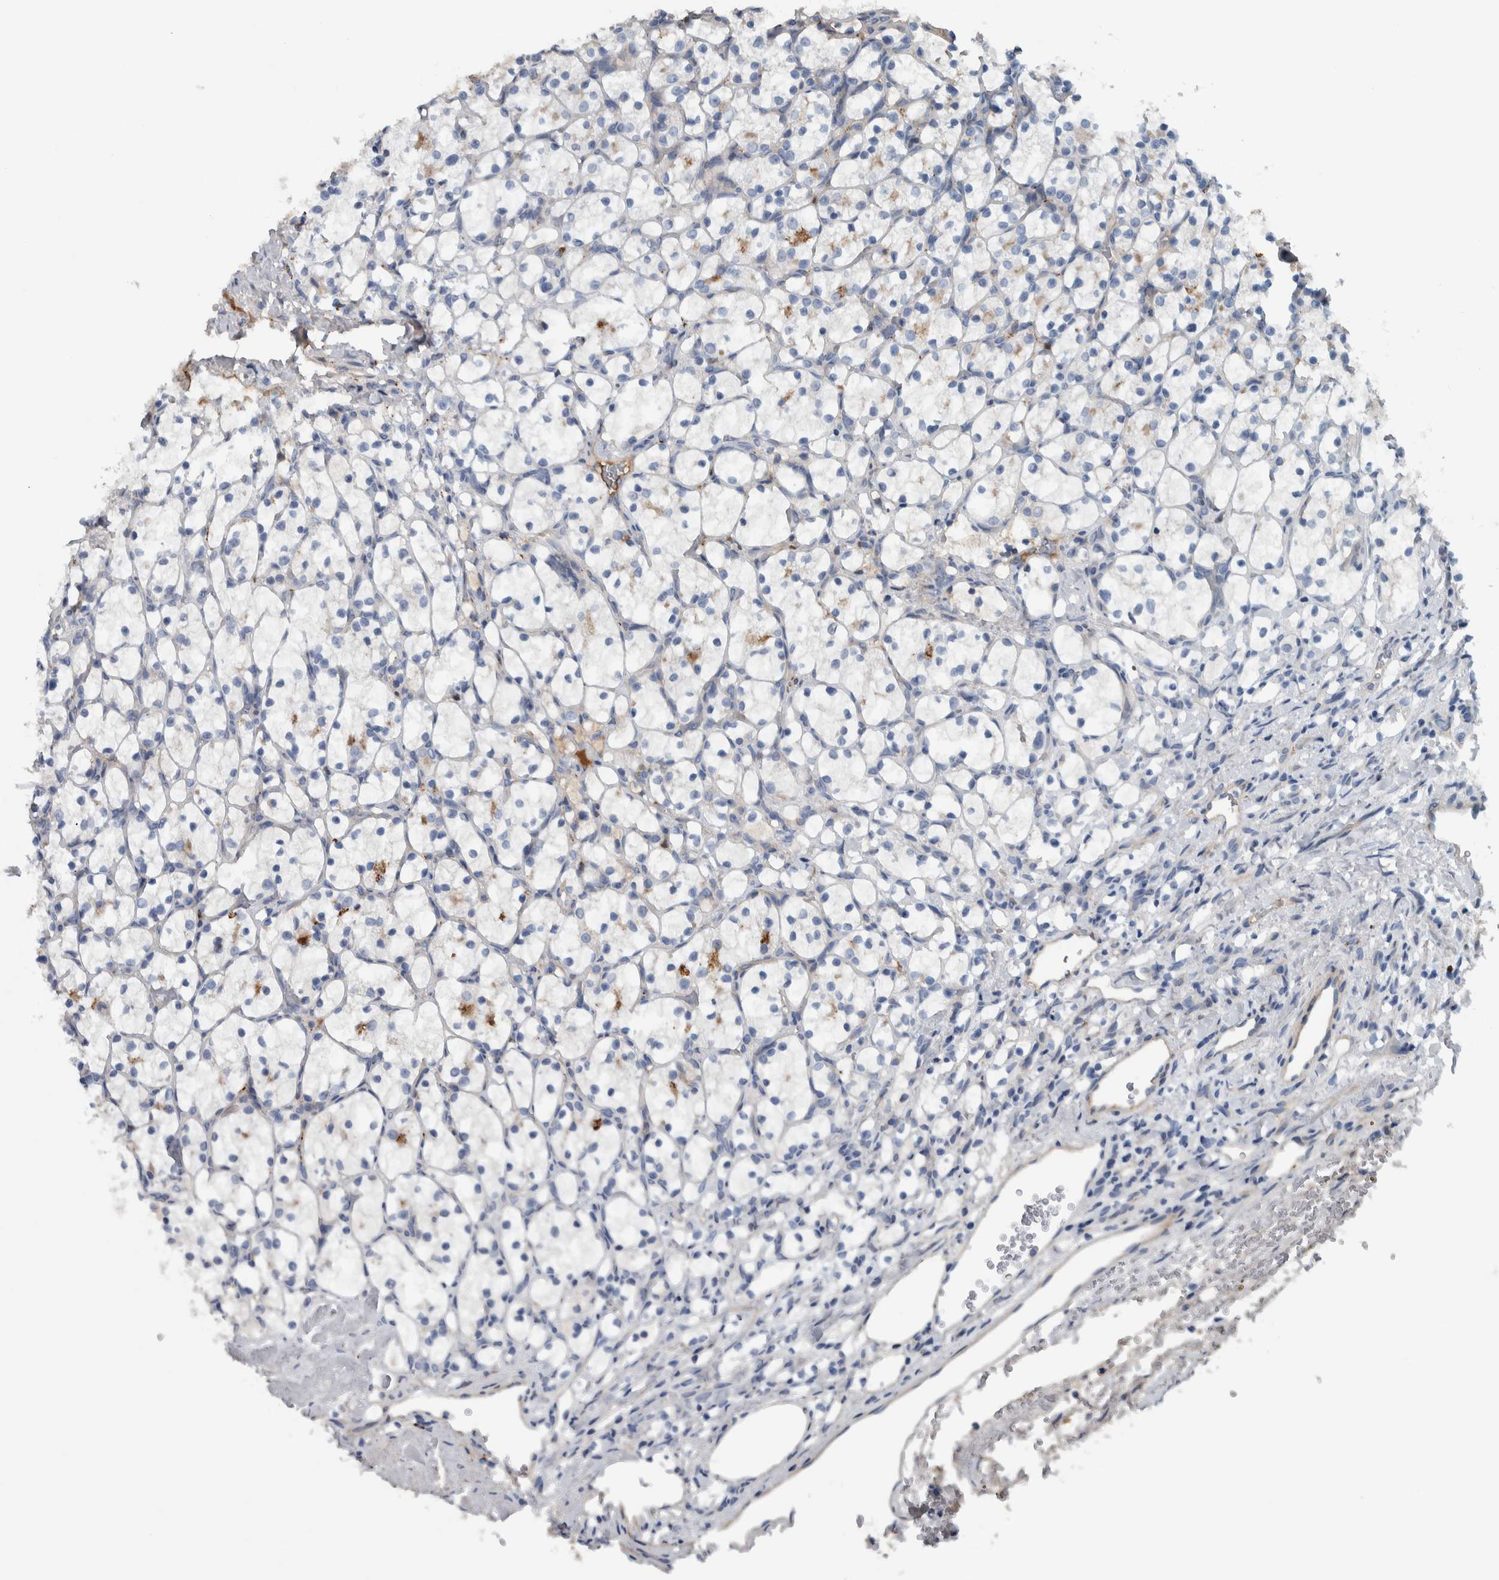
{"staining": {"intensity": "negative", "quantity": "none", "location": "none"}, "tissue": "renal cancer", "cell_type": "Tumor cells", "image_type": "cancer", "snomed": [{"axis": "morphology", "description": "Adenocarcinoma, NOS"}, {"axis": "topography", "description": "Kidney"}], "caption": "An IHC photomicrograph of adenocarcinoma (renal) is shown. There is no staining in tumor cells of adenocarcinoma (renal). (Immunohistochemistry, brightfield microscopy, high magnification).", "gene": "SERPINC1", "patient": {"sex": "female", "age": 69}}